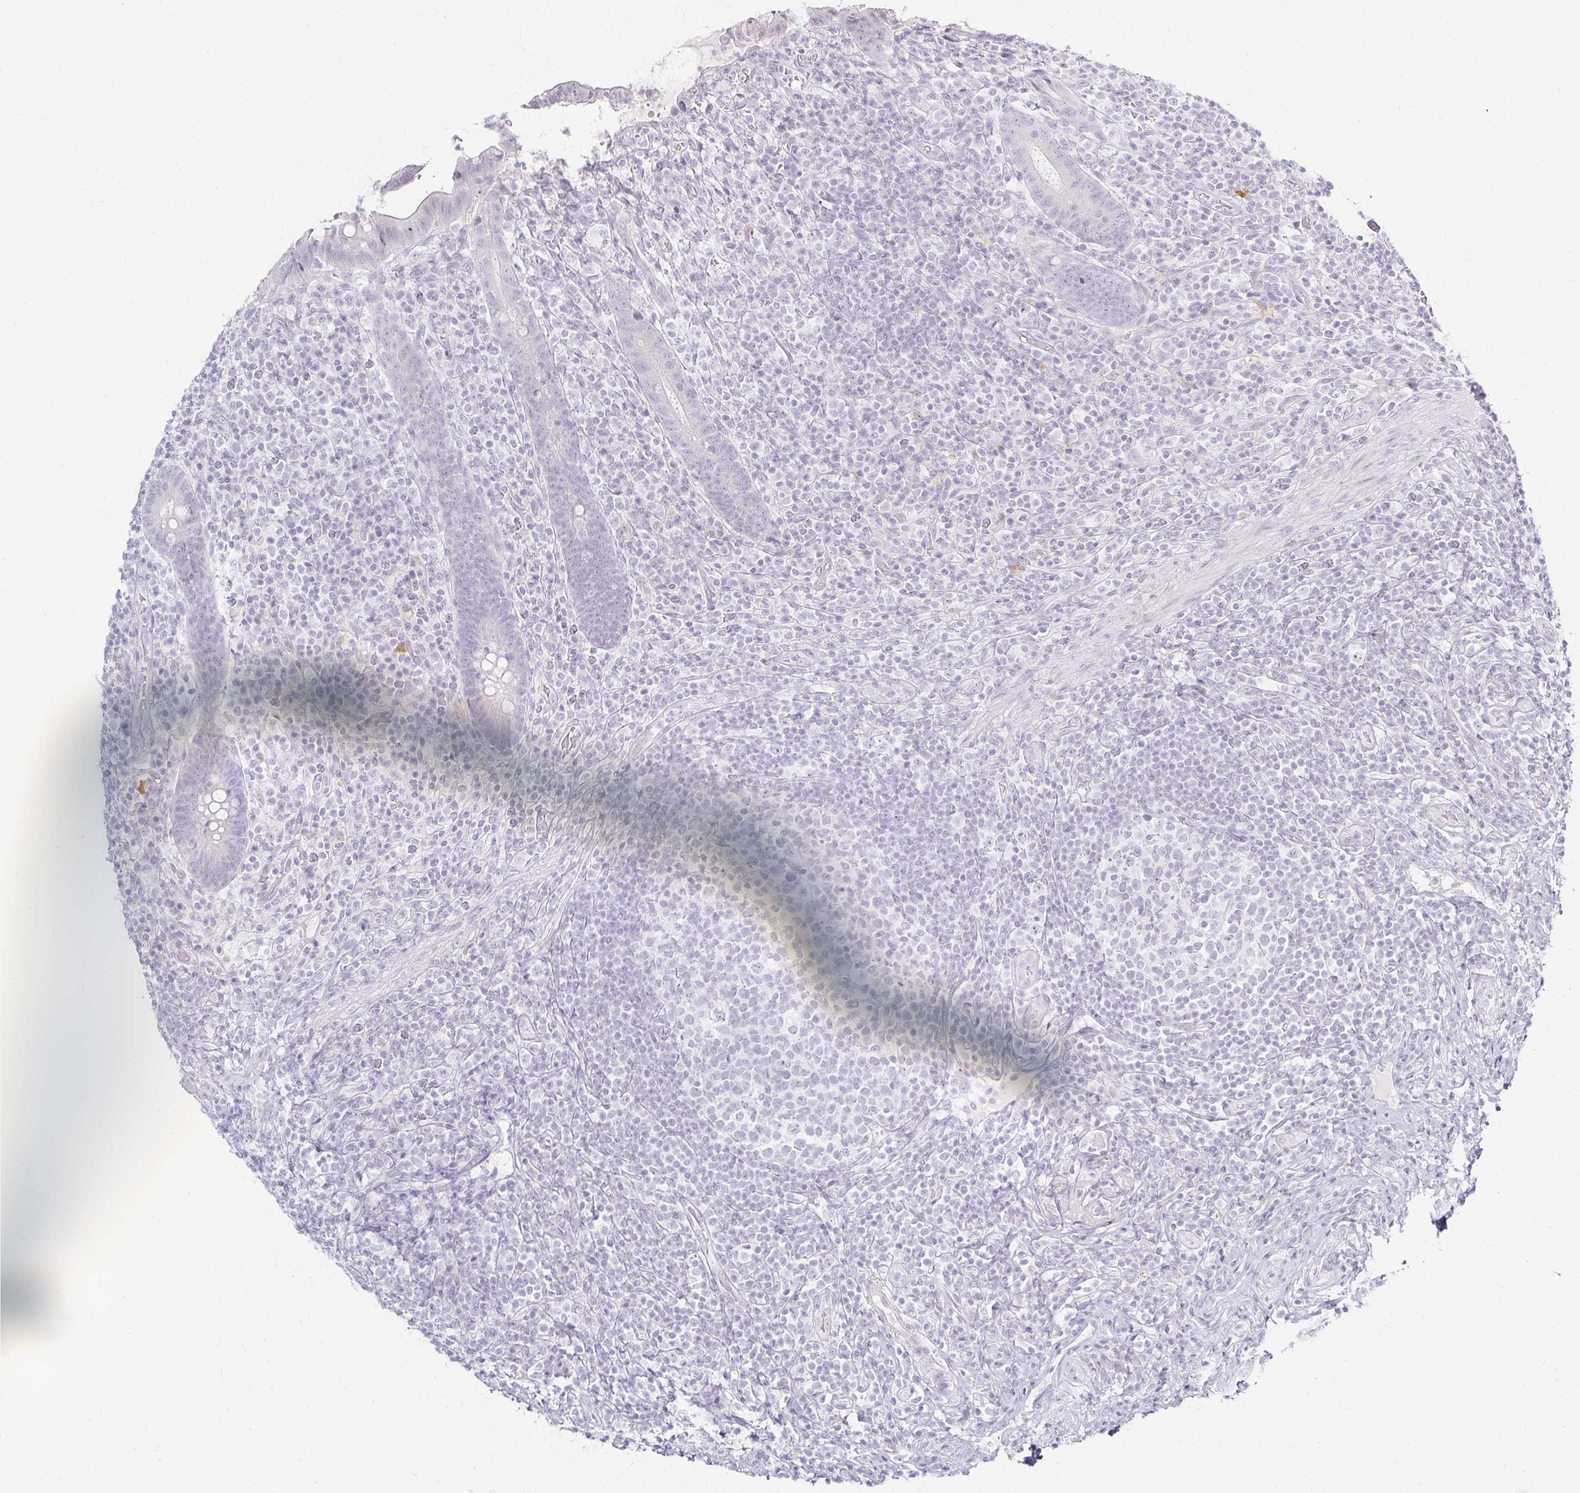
{"staining": {"intensity": "negative", "quantity": "none", "location": "none"}, "tissue": "appendix", "cell_type": "Glandular cells", "image_type": "normal", "snomed": [{"axis": "morphology", "description": "Normal tissue, NOS"}, {"axis": "topography", "description": "Appendix"}], "caption": "DAB immunohistochemical staining of normal appendix demonstrates no significant expression in glandular cells.", "gene": "ACAN", "patient": {"sex": "female", "age": 43}}